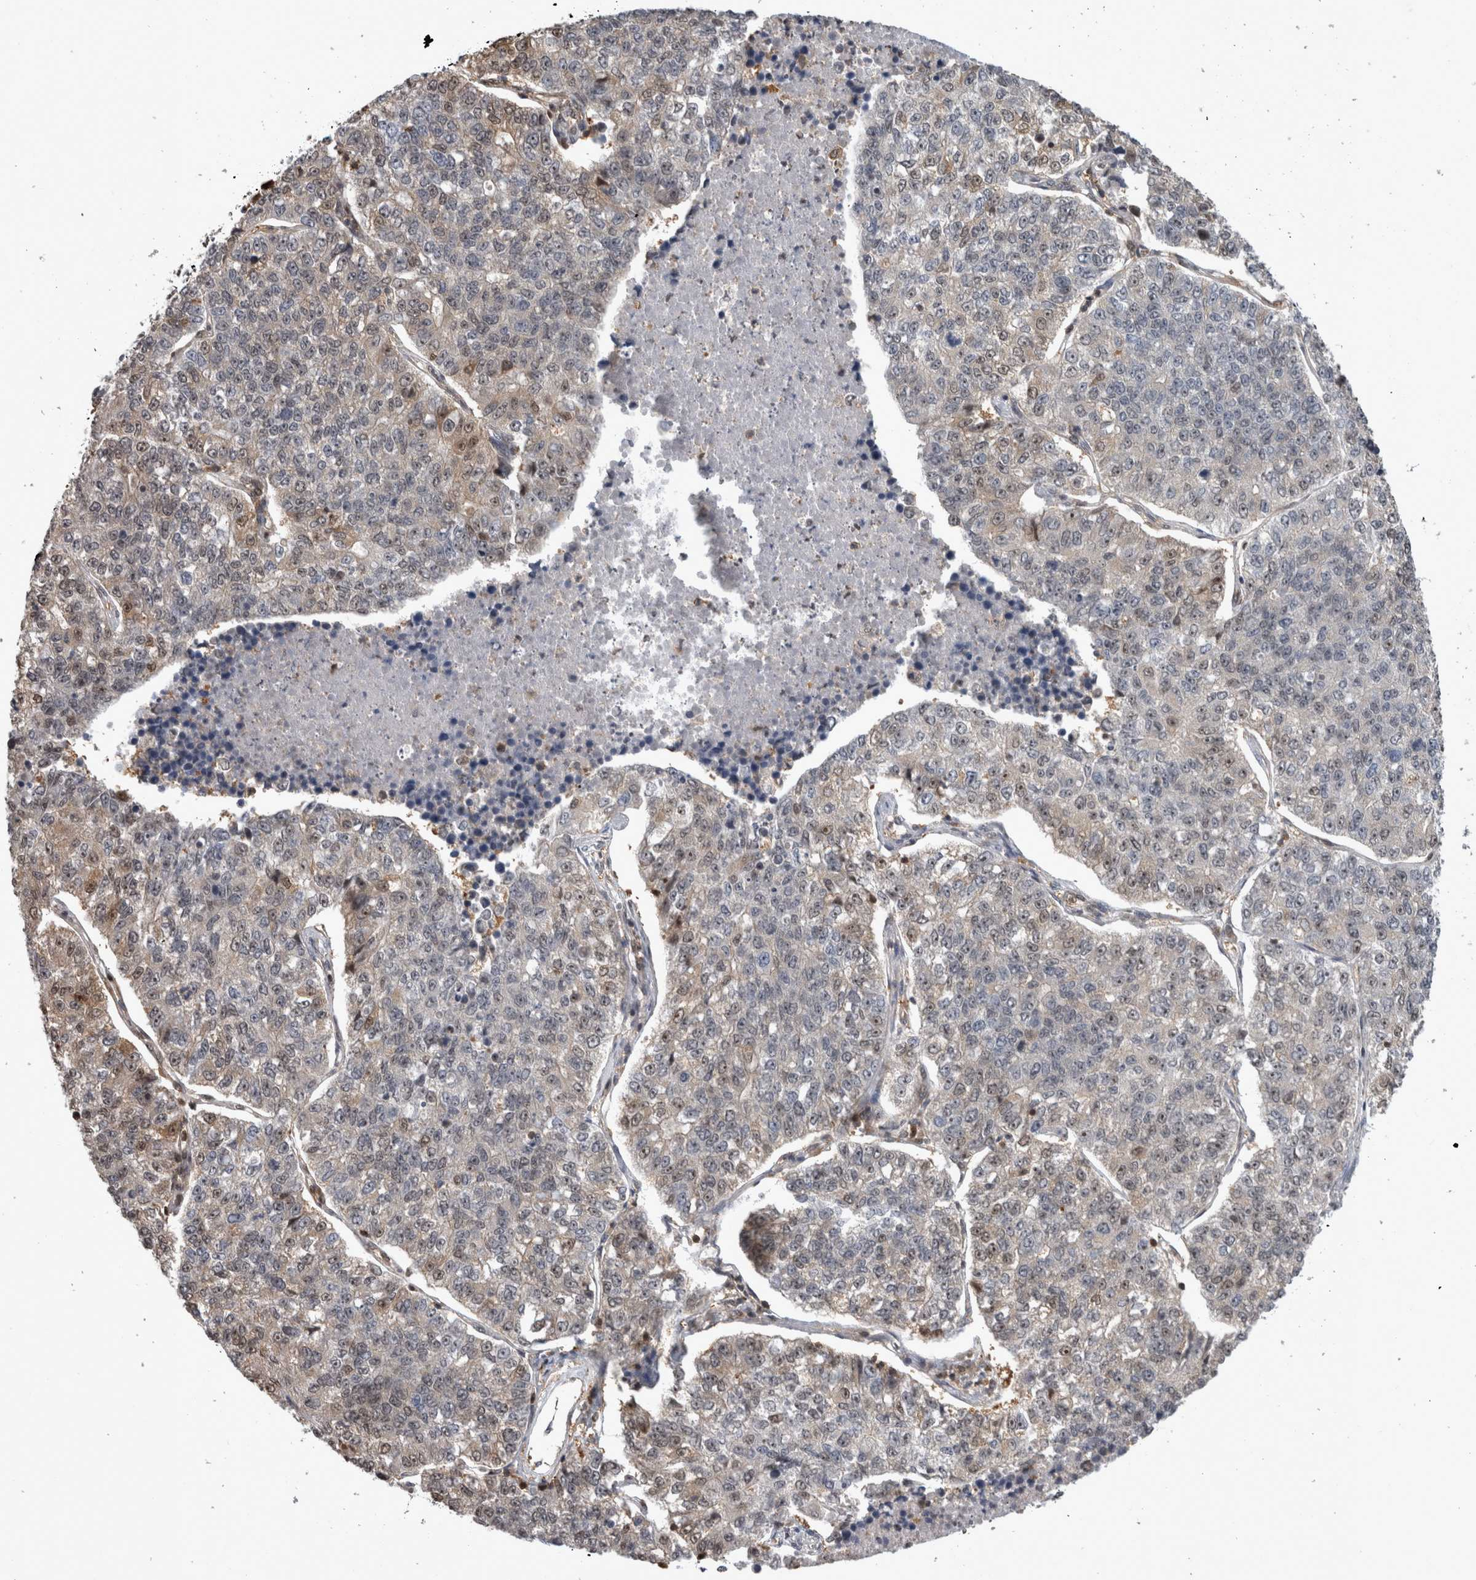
{"staining": {"intensity": "weak", "quantity": "<25%", "location": "cytoplasmic/membranous,nuclear"}, "tissue": "lung cancer", "cell_type": "Tumor cells", "image_type": "cancer", "snomed": [{"axis": "morphology", "description": "Adenocarcinoma, NOS"}, {"axis": "topography", "description": "Lung"}], "caption": "Lung cancer (adenocarcinoma) was stained to show a protein in brown. There is no significant positivity in tumor cells.", "gene": "TDRD7", "patient": {"sex": "male", "age": 49}}